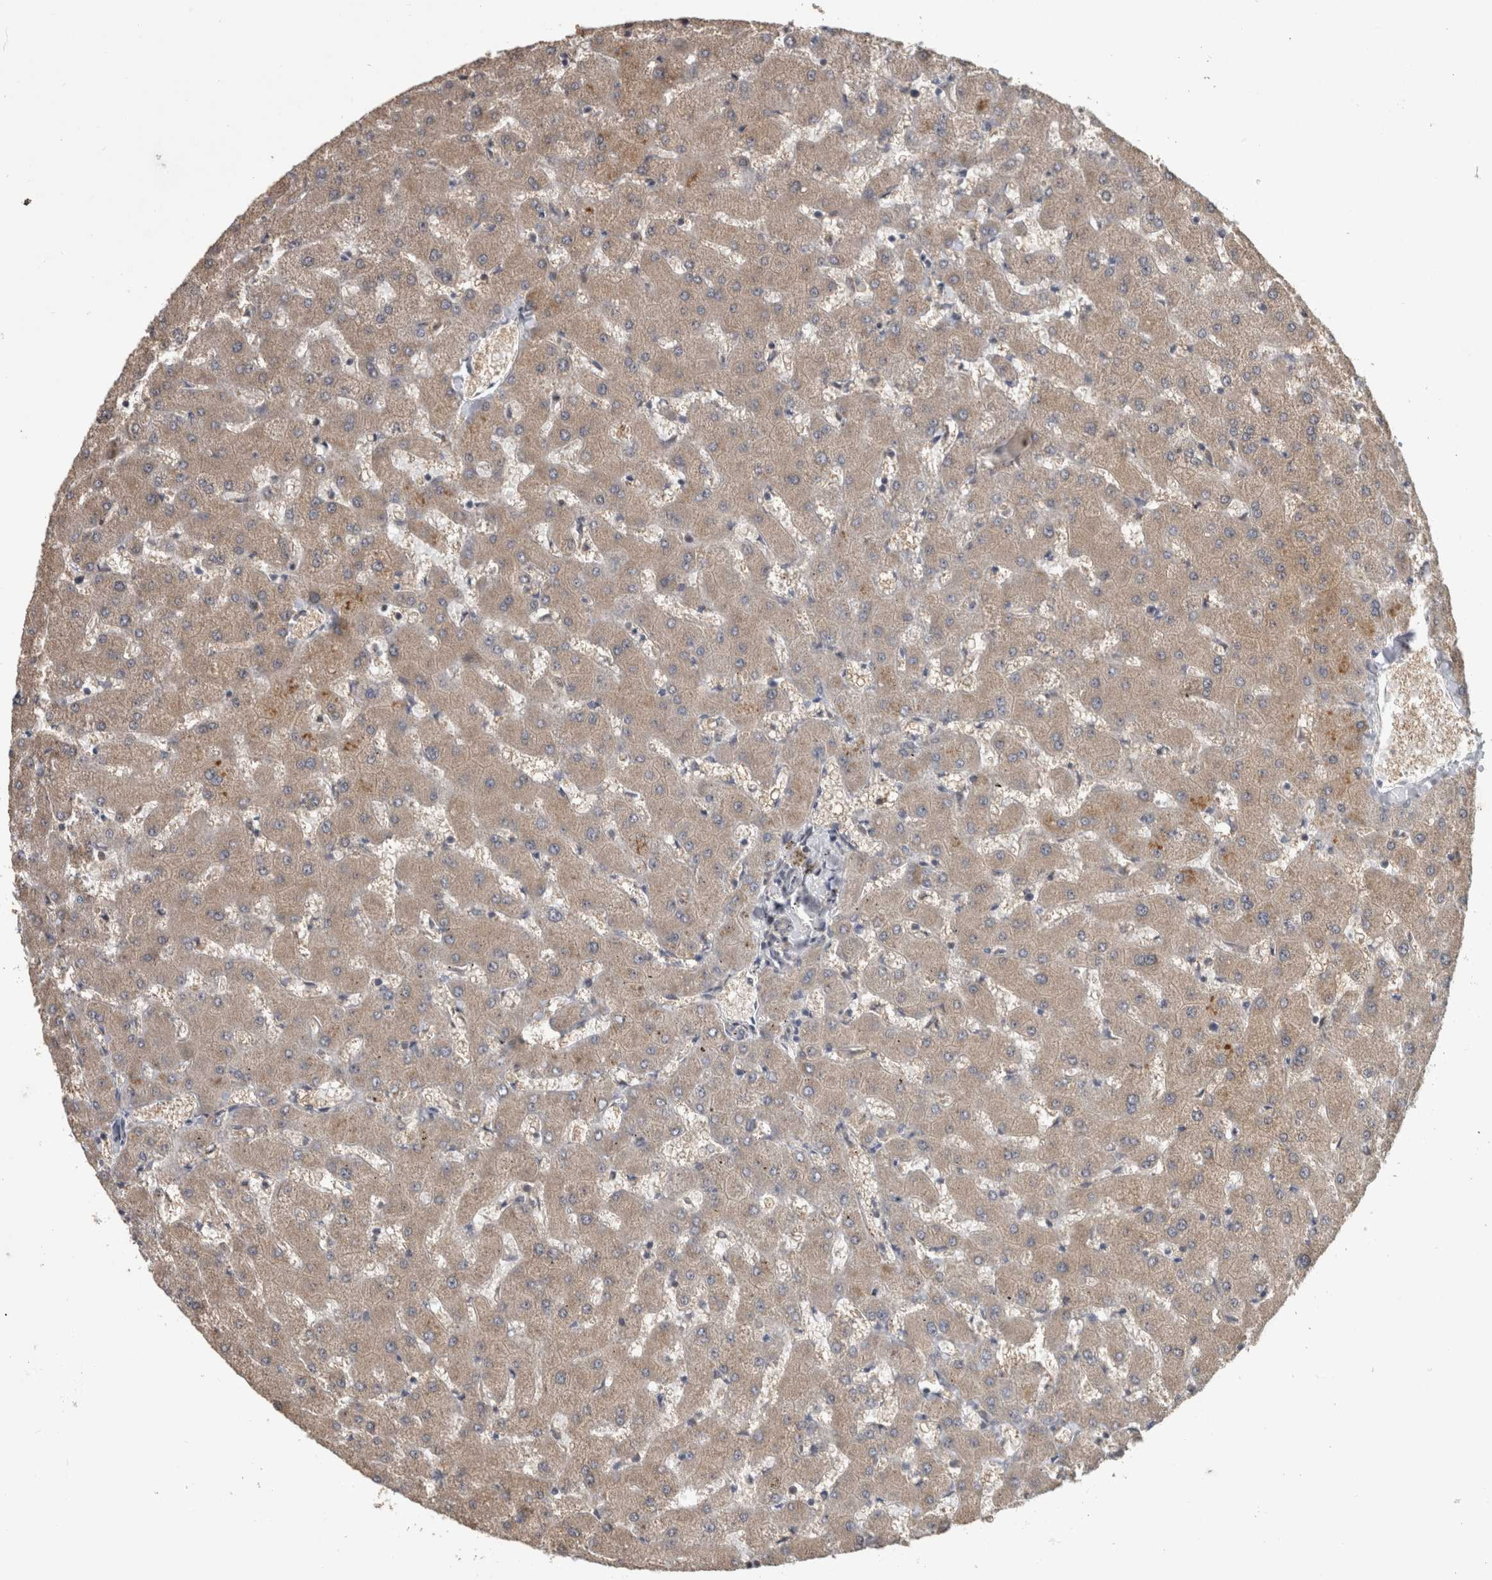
{"staining": {"intensity": "weak", "quantity": "<25%", "location": "cytoplasmic/membranous"}, "tissue": "liver", "cell_type": "Cholangiocytes", "image_type": "normal", "snomed": [{"axis": "morphology", "description": "Normal tissue, NOS"}, {"axis": "topography", "description": "Liver"}], "caption": "The photomicrograph reveals no staining of cholangiocytes in normal liver.", "gene": "ATXN2", "patient": {"sex": "female", "age": 63}}